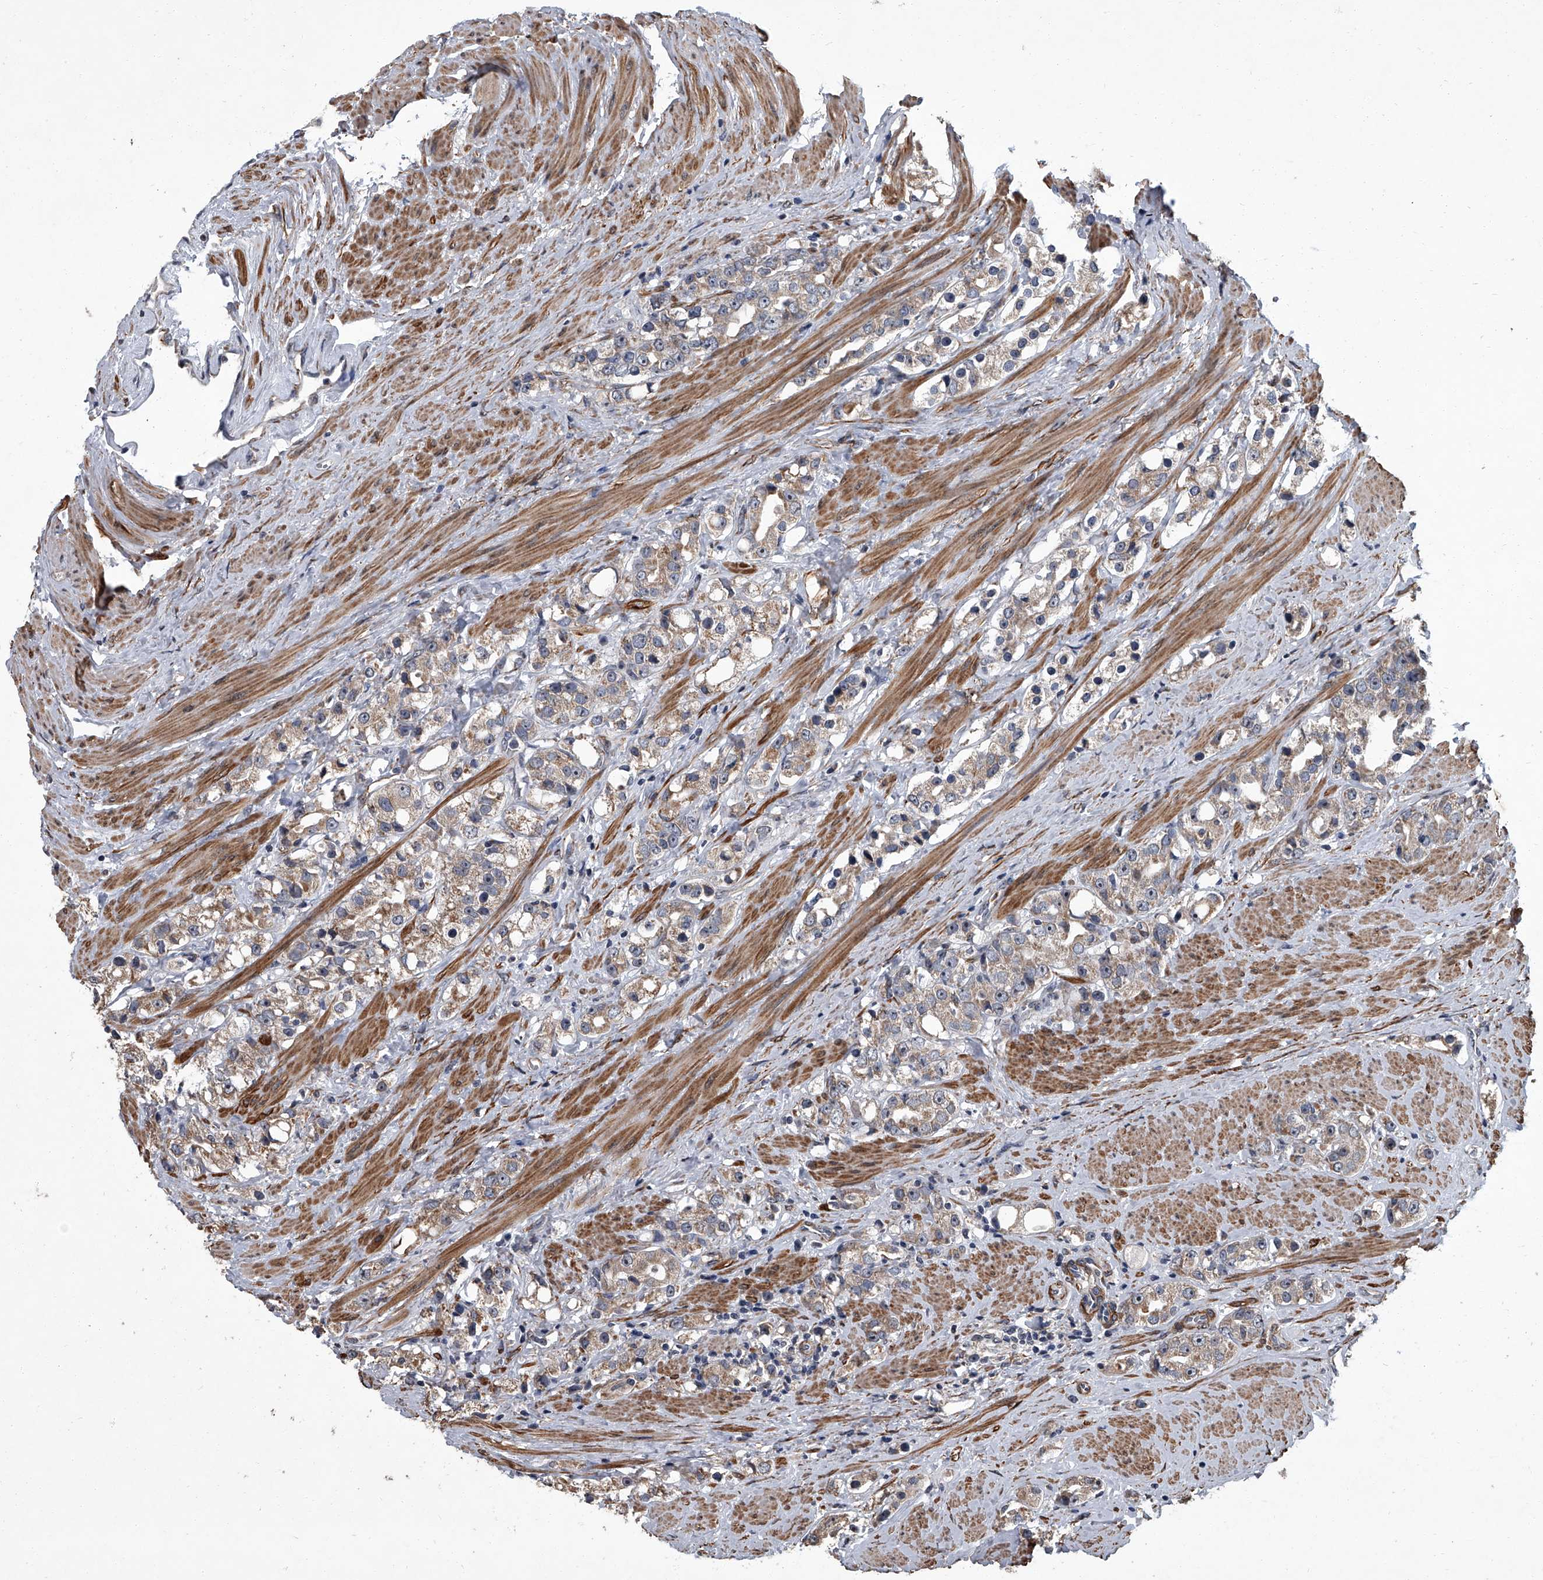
{"staining": {"intensity": "weak", "quantity": "25%-75%", "location": "cytoplasmic/membranous"}, "tissue": "prostate cancer", "cell_type": "Tumor cells", "image_type": "cancer", "snomed": [{"axis": "morphology", "description": "Adenocarcinoma, NOS"}, {"axis": "topography", "description": "Prostate"}], "caption": "Weak cytoplasmic/membranous positivity for a protein is seen in about 25%-75% of tumor cells of prostate cancer (adenocarcinoma) using immunohistochemistry.", "gene": "SIRT4", "patient": {"sex": "male", "age": 79}}